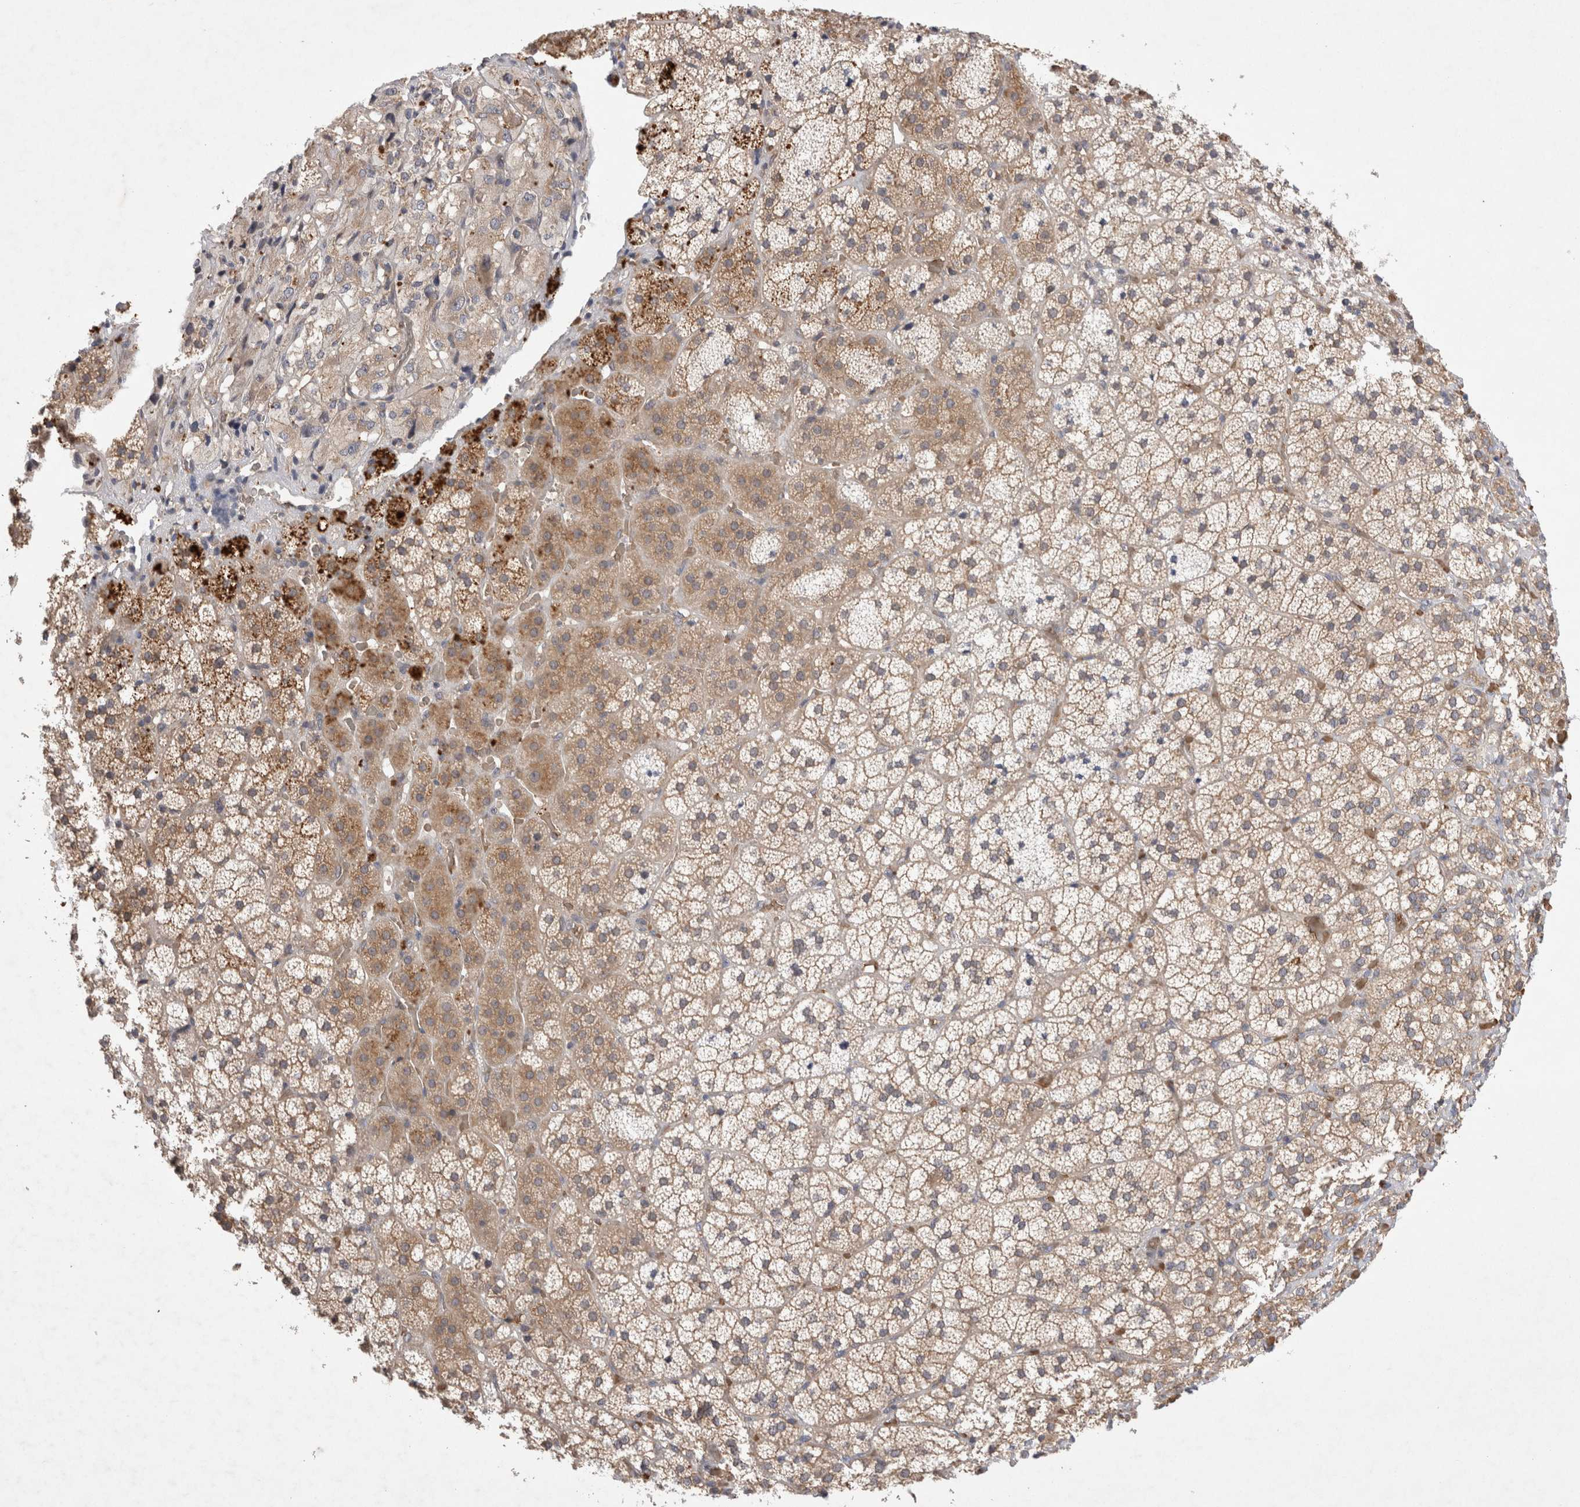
{"staining": {"intensity": "moderate", "quantity": "25%-75%", "location": "cytoplasmic/membranous"}, "tissue": "adrenal gland", "cell_type": "Glandular cells", "image_type": "normal", "snomed": [{"axis": "morphology", "description": "Normal tissue, NOS"}, {"axis": "topography", "description": "Adrenal gland"}], "caption": "Protein positivity by IHC demonstrates moderate cytoplasmic/membranous staining in about 25%-75% of glandular cells in normal adrenal gland.", "gene": "EIF3E", "patient": {"sex": "female", "age": 44}}